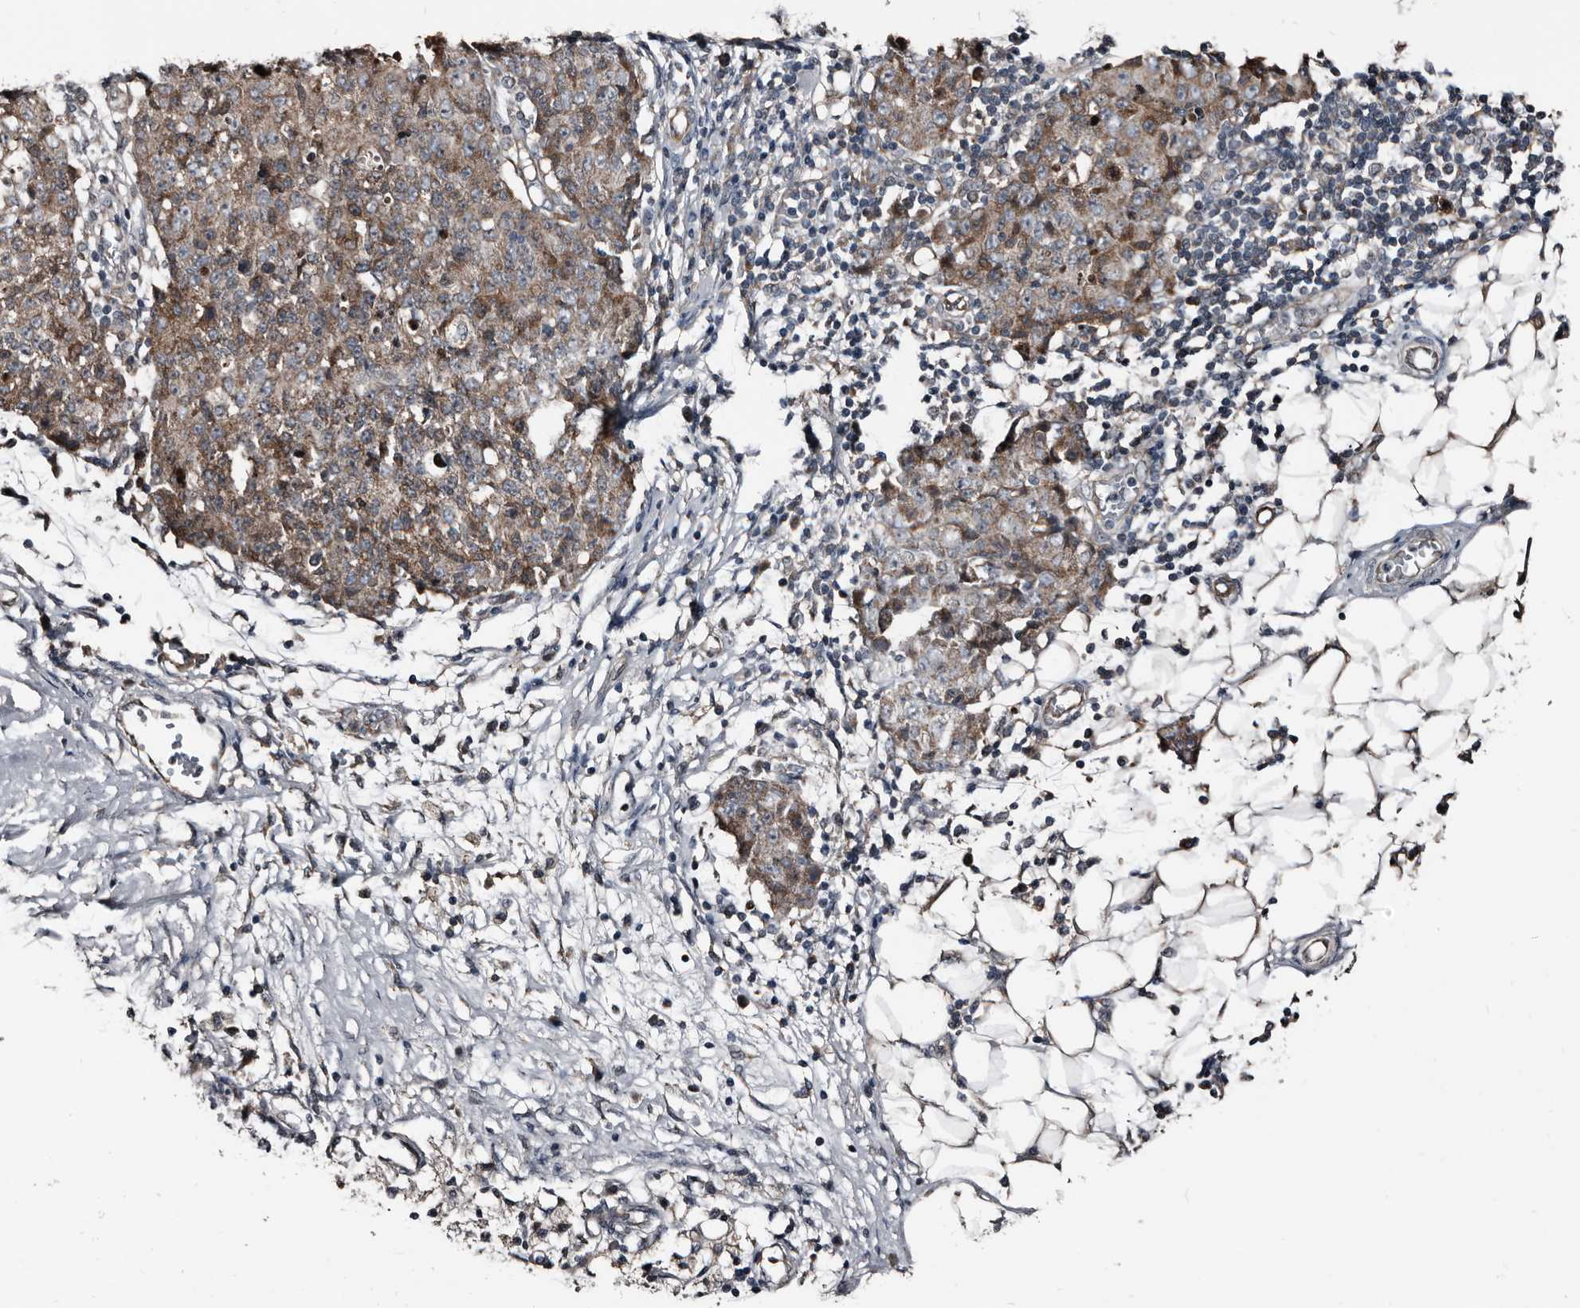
{"staining": {"intensity": "weak", "quantity": ">75%", "location": "cytoplasmic/membranous"}, "tissue": "ovarian cancer", "cell_type": "Tumor cells", "image_type": "cancer", "snomed": [{"axis": "morphology", "description": "Carcinoma, endometroid"}, {"axis": "topography", "description": "Ovary"}], "caption": "Weak cytoplasmic/membranous protein staining is present in about >75% of tumor cells in ovarian cancer (endometroid carcinoma).", "gene": "DHPS", "patient": {"sex": "female", "age": 42}}